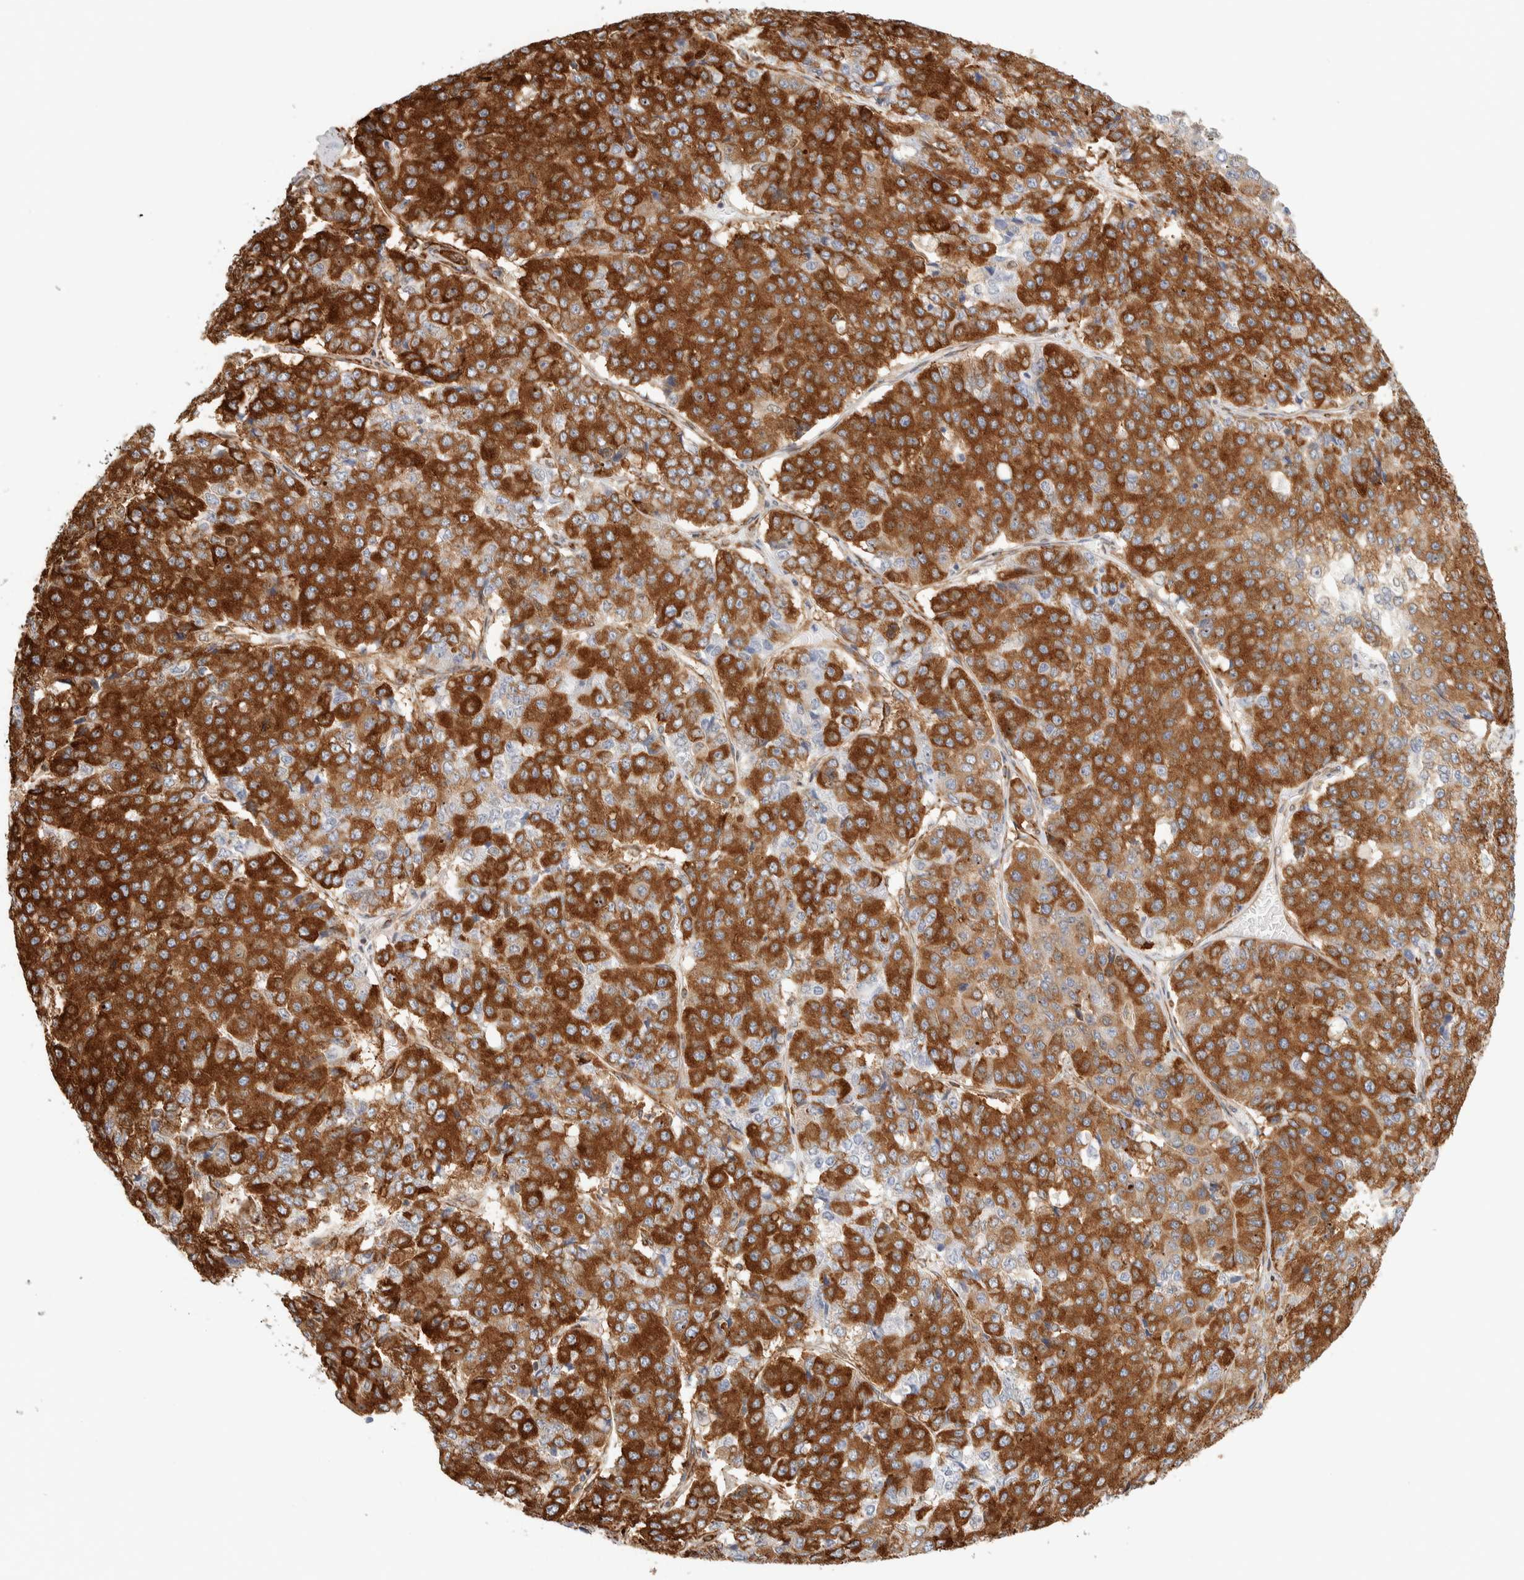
{"staining": {"intensity": "strong", "quantity": ">75%", "location": "cytoplasmic/membranous"}, "tissue": "pancreatic cancer", "cell_type": "Tumor cells", "image_type": "cancer", "snomed": [{"axis": "morphology", "description": "Adenocarcinoma, NOS"}, {"axis": "topography", "description": "Pancreas"}], "caption": "Pancreatic cancer tissue shows strong cytoplasmic/membranous expression in about >75% of tumor cells, visualized by immunohistochemistry. The staining was performed using DAB (3,3'-diaminobenzidine) to visualize the protein expression in brown, while the nuclei were stained in blue with hematoxylin (Magnification: 20x).", "gene": "LLGL2", "patient": {"sex": "male", "age": 50}}